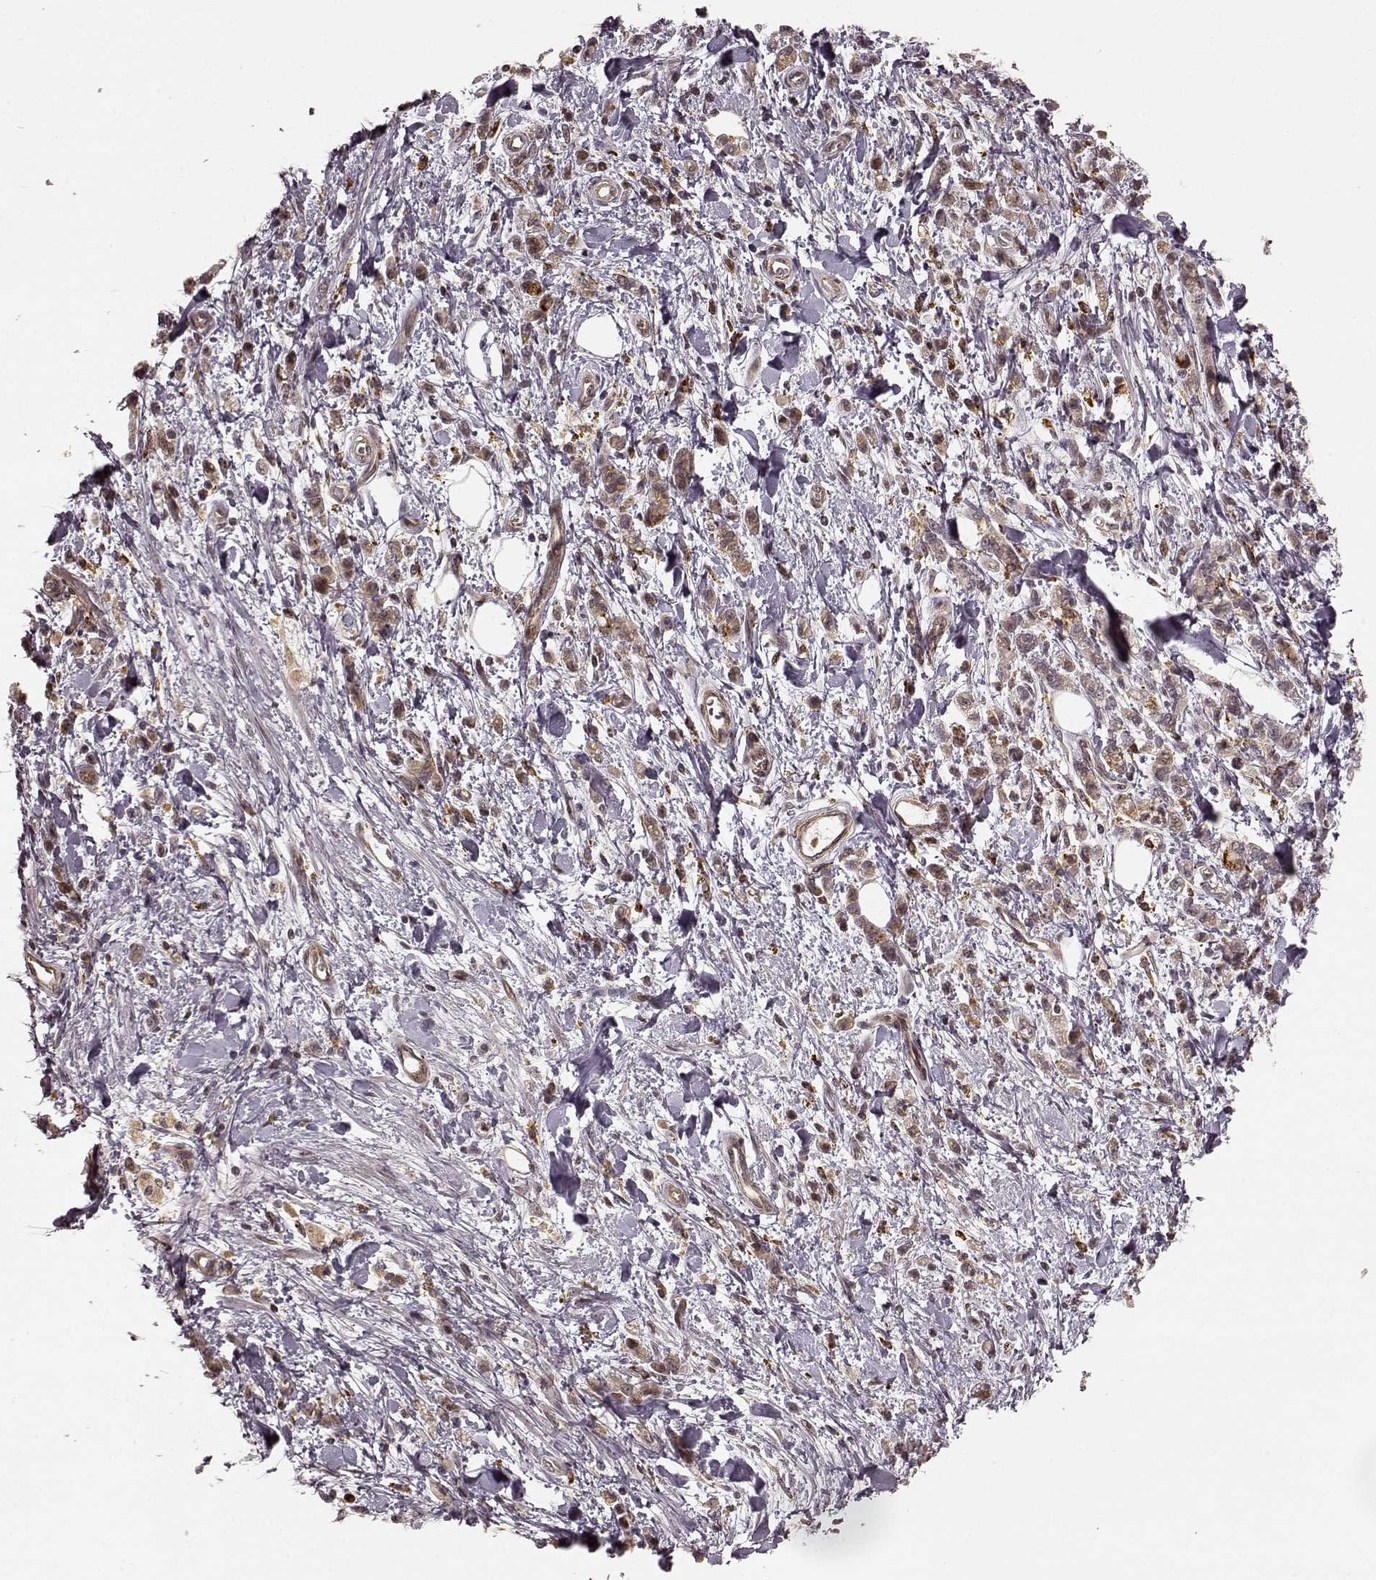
{"staining": {"intensity": "weak", "quantity": ">75%", "location": "cytoplasmic/membranous"}, "tissue": "stomach cancer", "cell_type": "Tumor cells", "image_type": "cancer", "snomed": [{"axis": "morphology", "description": "Adenocarcinoma, NOS"}, {"axis": "topography", "description": "Stomach"}], "caption": "IHC image of neoplastic tissue: stomach cancer (adenocarcinoma) stained using IHC reveals low levels of weak protein expression localized specifically in the cytoplasmic/membranous of tumor cells, appearing as a cytoplasmic/membranous brown color.", "gene": "SLC12A9", "patient": {"sex": "male", "age": 77}}